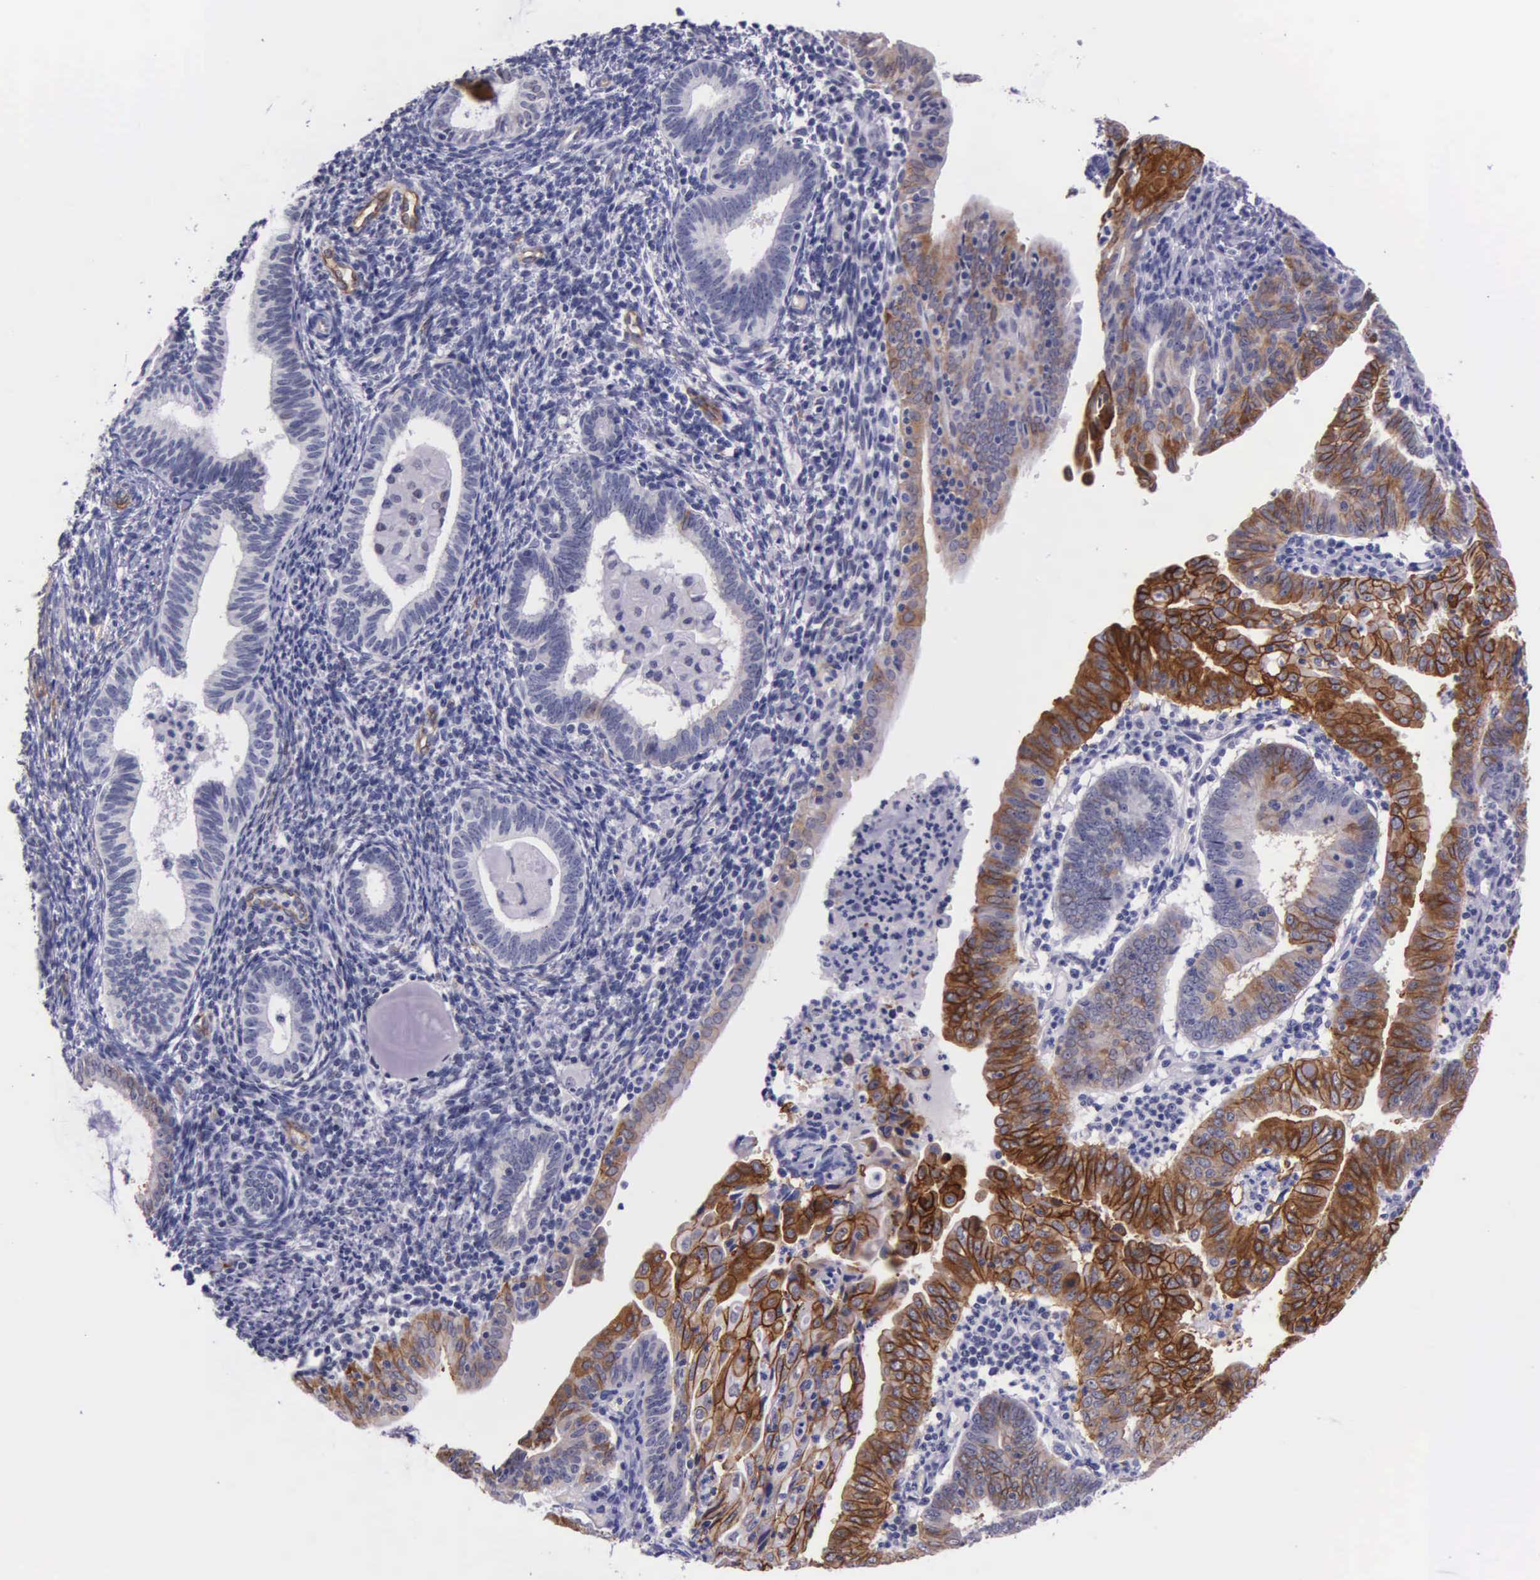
{"staining": {"intensity": "strong", "quantity": "25%-75%", "location": "cytoplasmic/membranous"}, "tissue": "endometrial cancer", "cell_type": "Tumor cells", "image_type": "cancer", "snomed": [{"axis": "morphology", "description": "Adenocarcinoma, NOS"}, {"axis": "topography", "description": "Endometrium"}], "caption": "Endometrial cancer stained with immunohistochemistry exhibits strong cytoplasmic/membranous staining in about 25%-75% of tumor cells. (Stains: DAB in brown, nuclei in blue, Microscopy: brightfield microscopy at high magnification).", "gene": "AHNAK2", "patient": {"sex": "female", "age": 60}}